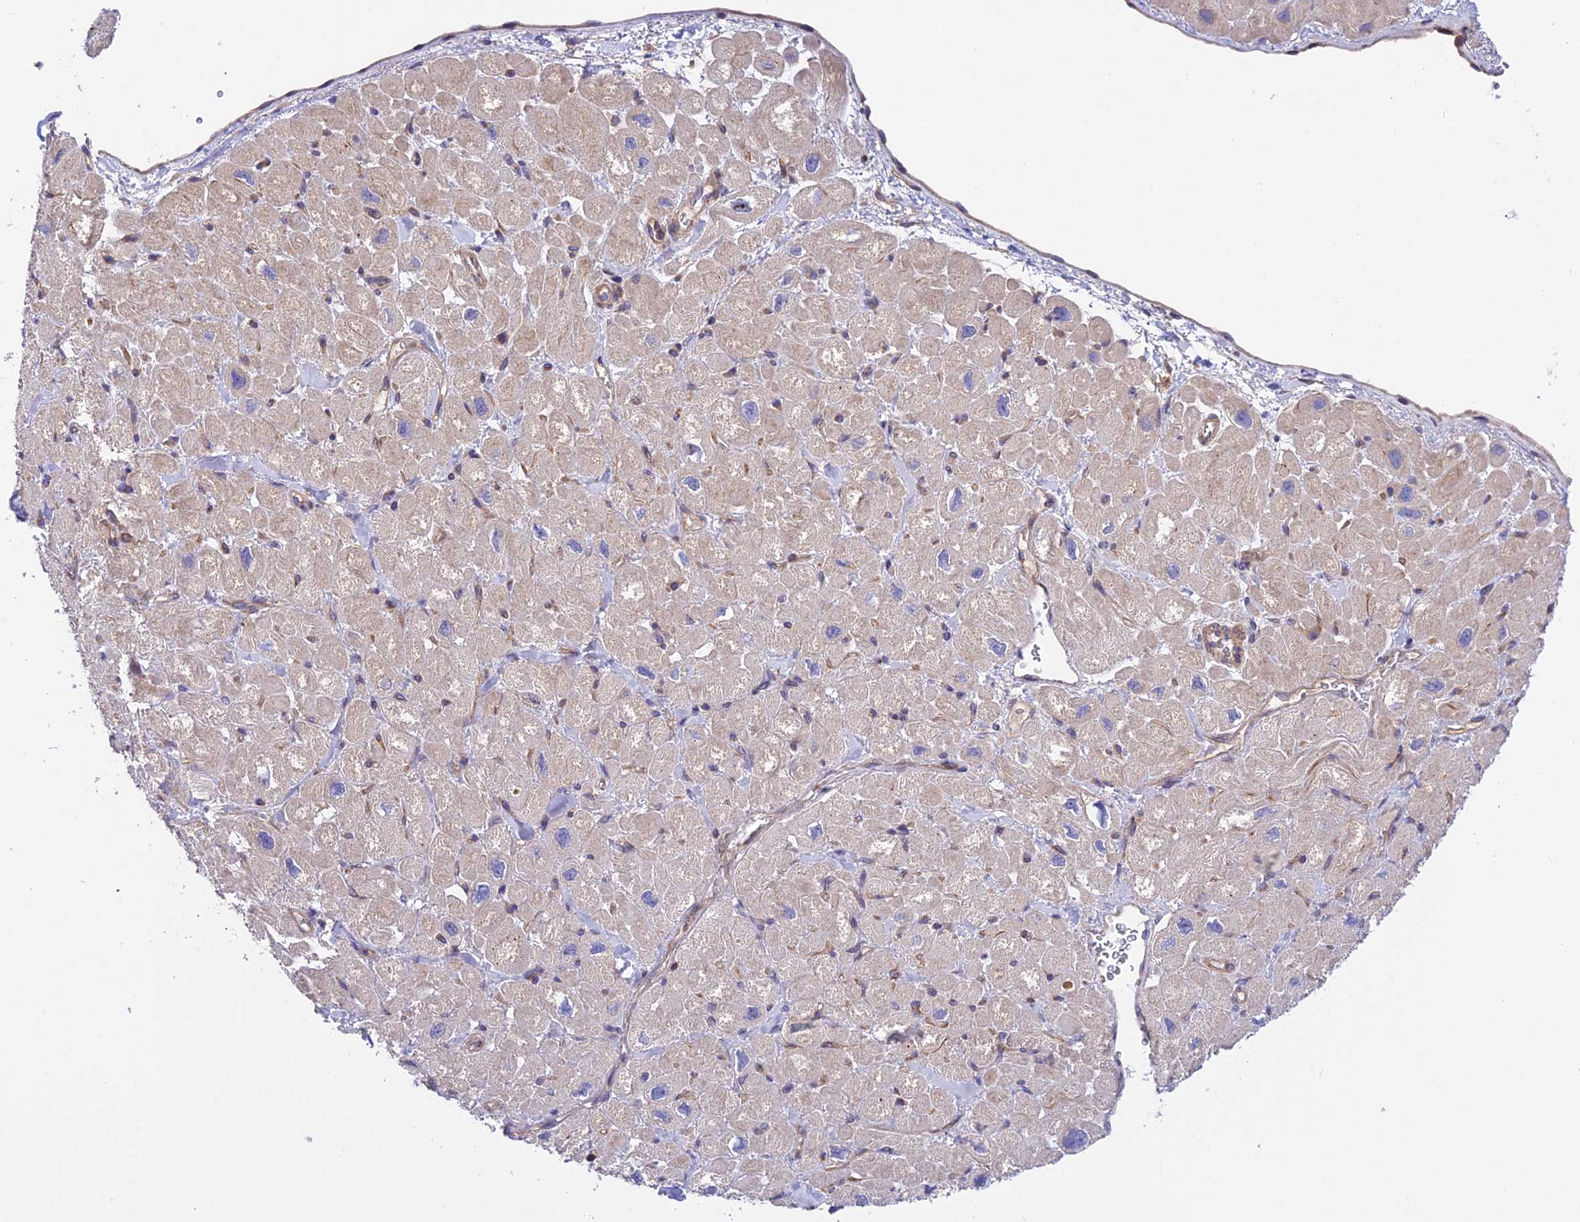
{"staining": {"intensity": "weak", "quantity": "25%-75%", "location": "cytoplasmic/membranous"}, "tissue": "heart muscle", "cell_type": "Cardiomyocytes", "image_type": "normal", "snomed": [{"axis": "morphology", "description": "Normal tissue, NOS"}, {"axis": "topography", "description": "Heart"}], "caption": "Protein expression by immunohistochemistry shows weak cytoplasmic/membranous positivity in about 25%-75% of cardiomyocytes in benign heart muscle.", "gene": "TRIM43B", "patient": {"sex": "male", "age": 65}}